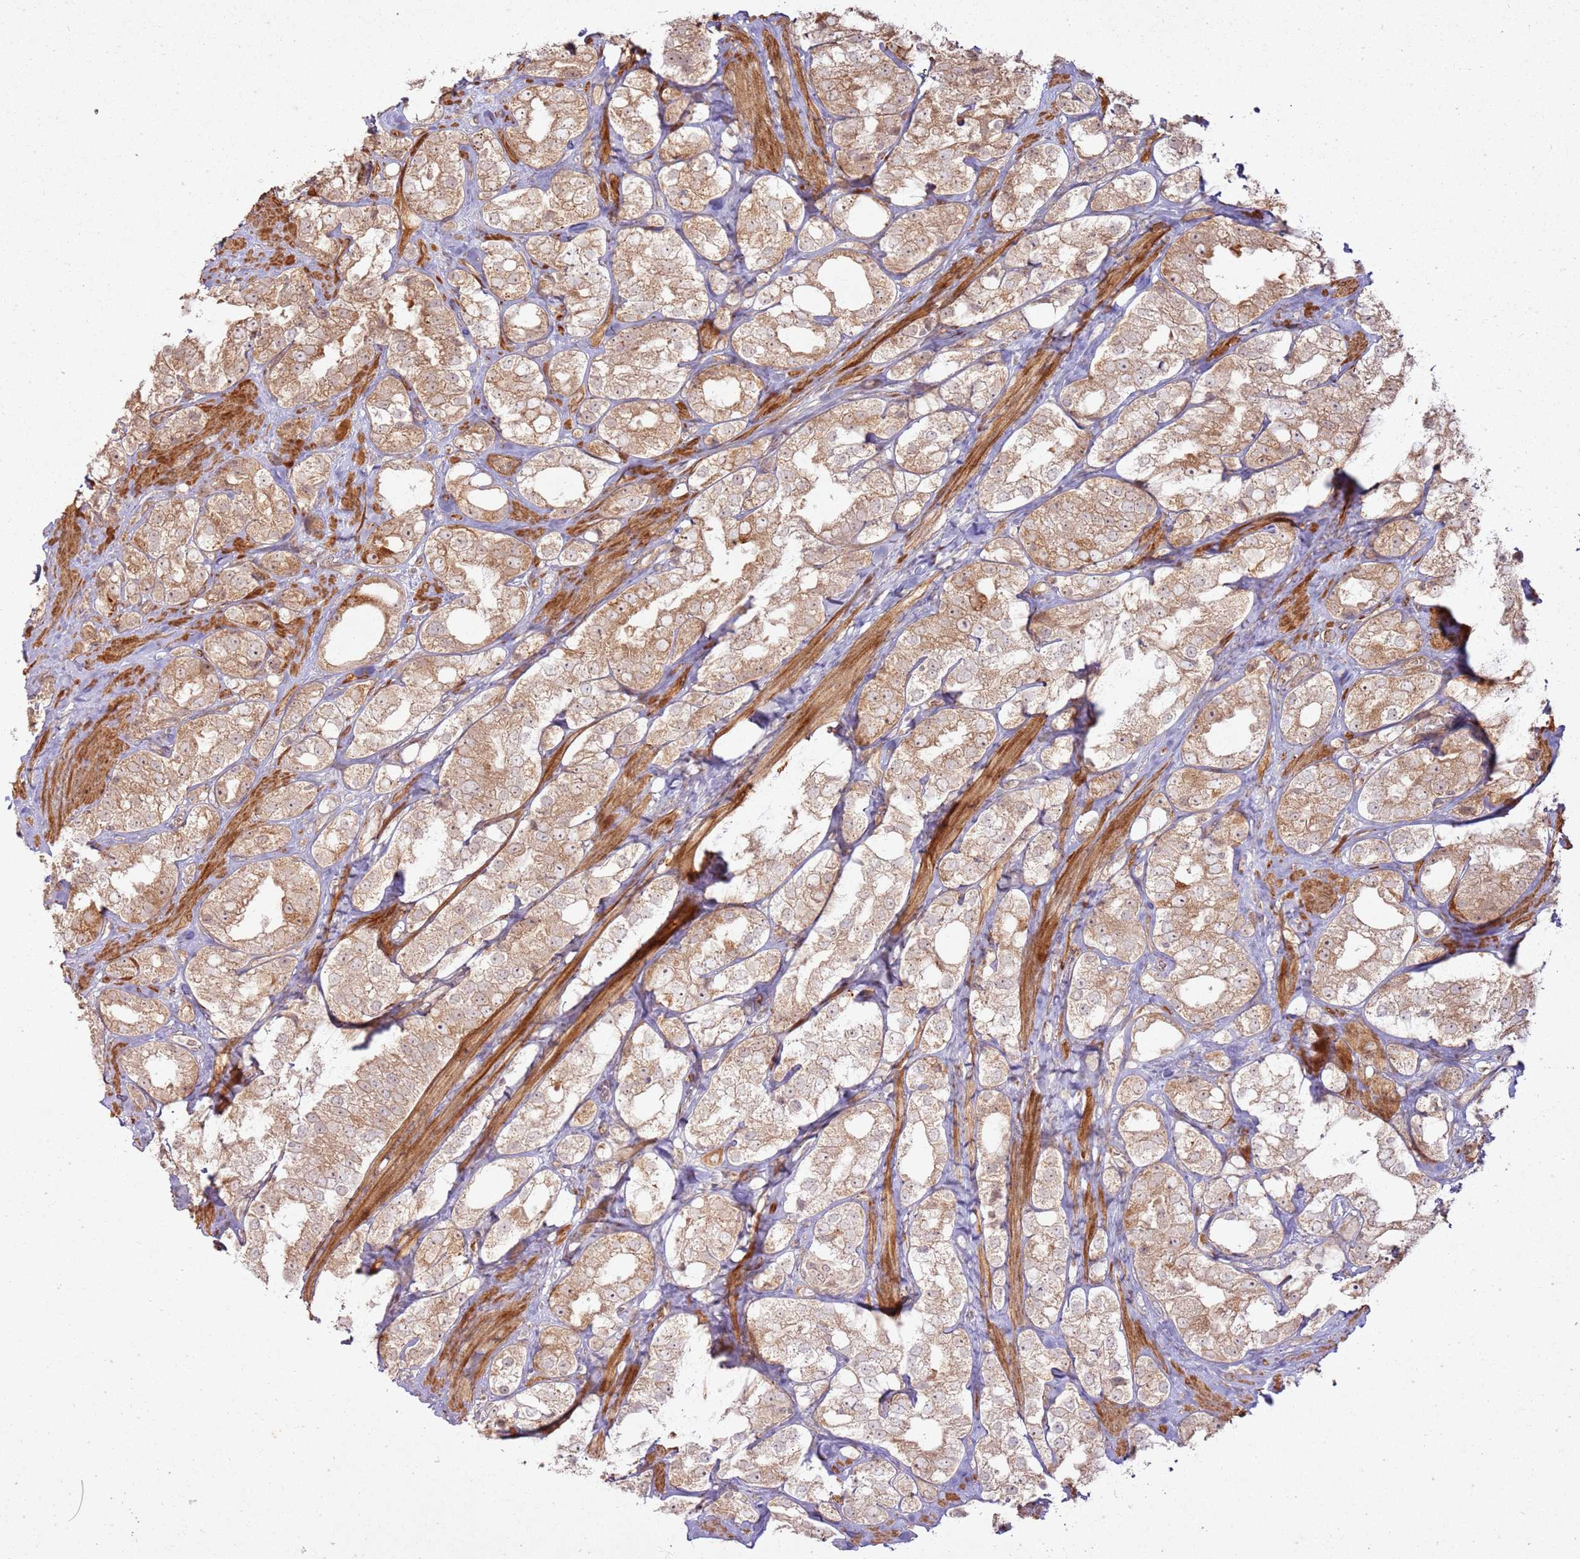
{"staining": {"intensity": "moderate", "quantity": ">75%", "location": "cytoplasmic/membranous,nuclear"}, "tissue": "prostate cancer", "cell_type": "Tumor cells", "image_type": "cancer", "snomed": [{"axis": "morphology", "description": "Adenocarcinoma, NOS"}, {"axis": "topography", "description": "Prostate"}], "caption": "The histopathology image demonstrates staining of prostate adenocarcinoma, revealing moderate cytoplasmic/membranous and nuclear protein expression (brown color) within tumor cells.", "gene": "ZNF623", "patient": {"sex": "male", "age": 79}}